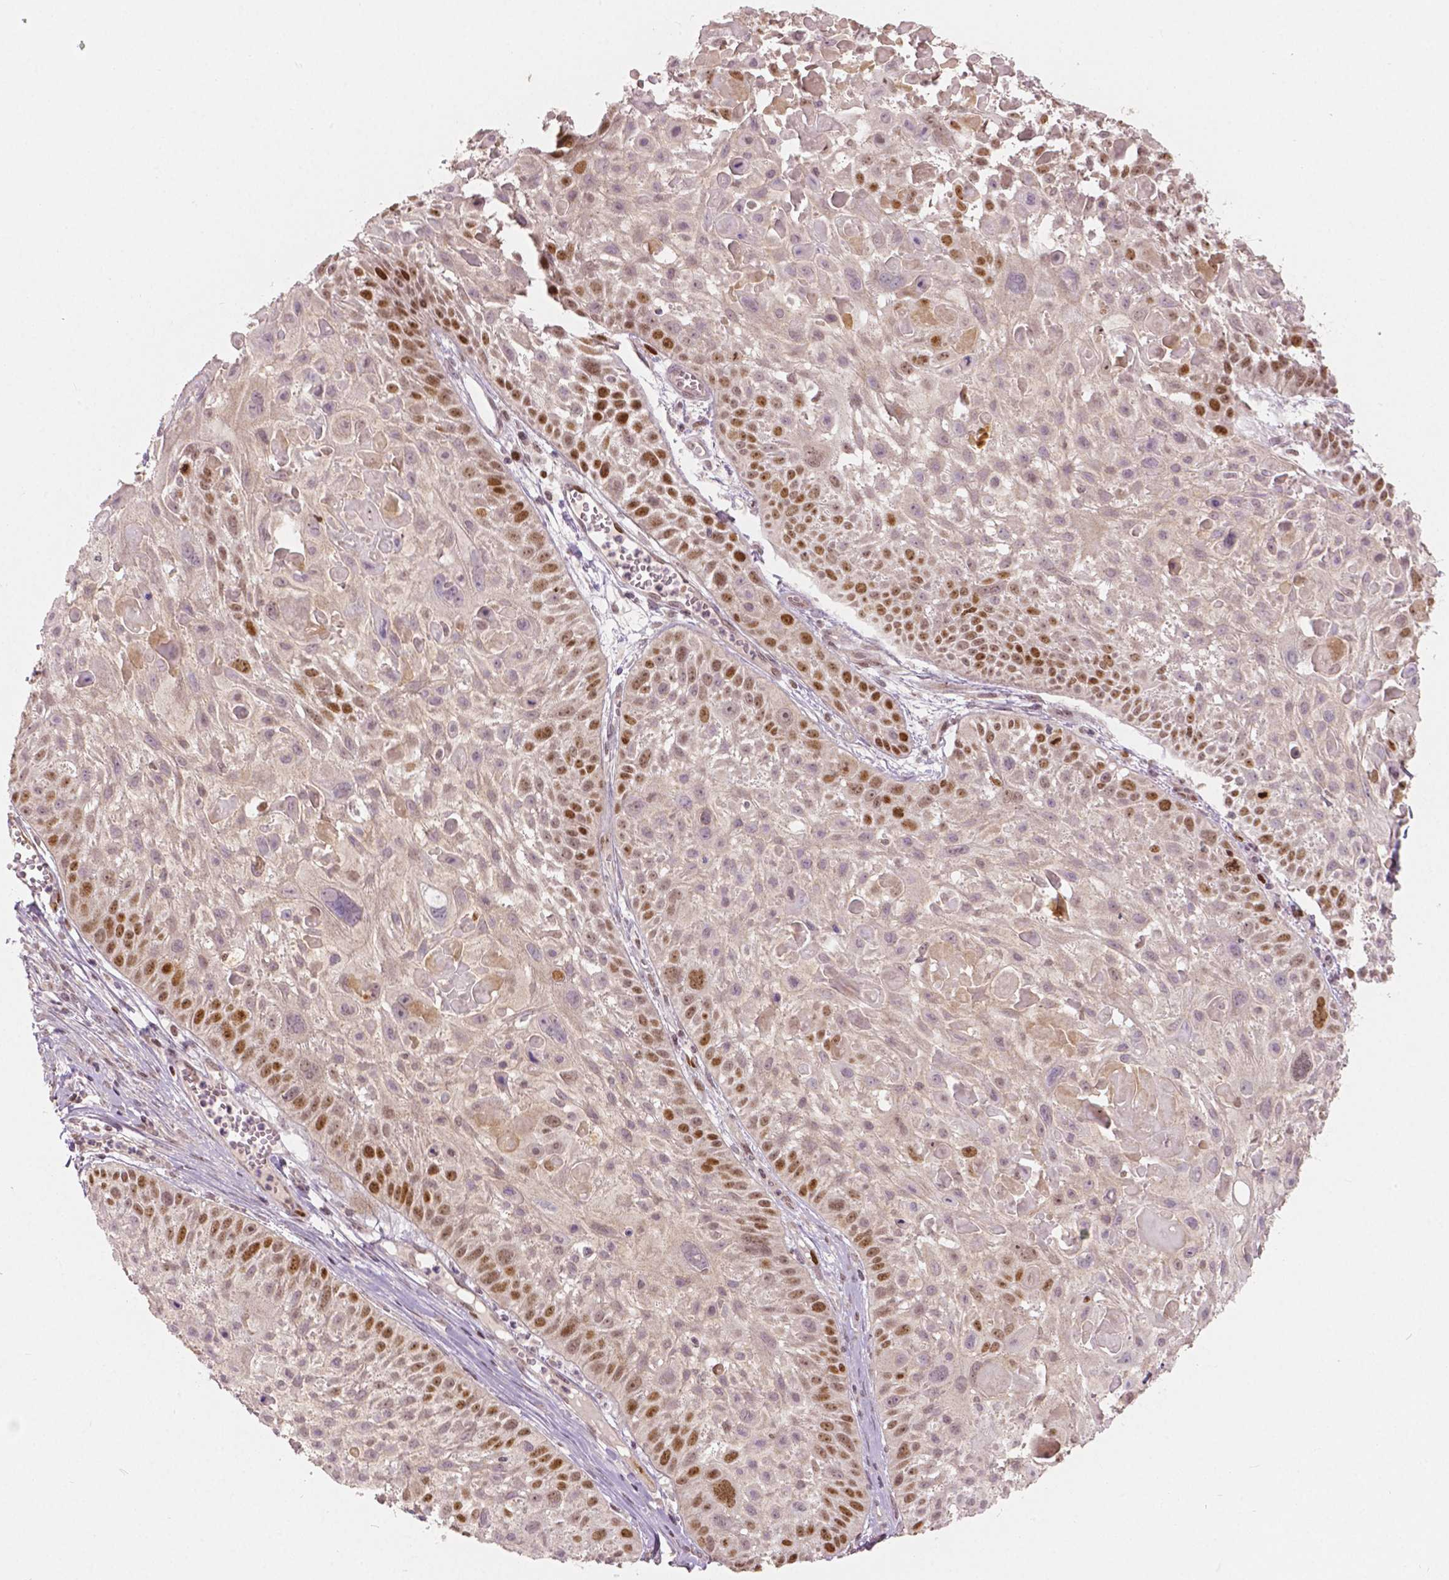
{"staining": {"intensity": "moderate", "quantity": "25%-75%", "location": "nuclear"}, "tissue": "skin cancer", "cell_type": "Tumor cells", "image_type": "cancer", "snomed": [{"axis": "morphology", "description": "Squamous cell carcinoma, NOS"}, {"axis": "topography", "description": "Skin"}, {"axis": "topography", "description": "Anal"}], "caption": "This micrograph demonstrates skin squamous cell carcinoma stained with immunohistochemistry to label a protein in brown. The nuclear of tumor cells show moderate positivity for the protein. Nuclei are counter-stained blue.", "gene": "NSD2", "patient": {"sex": "female", "age": 75}}